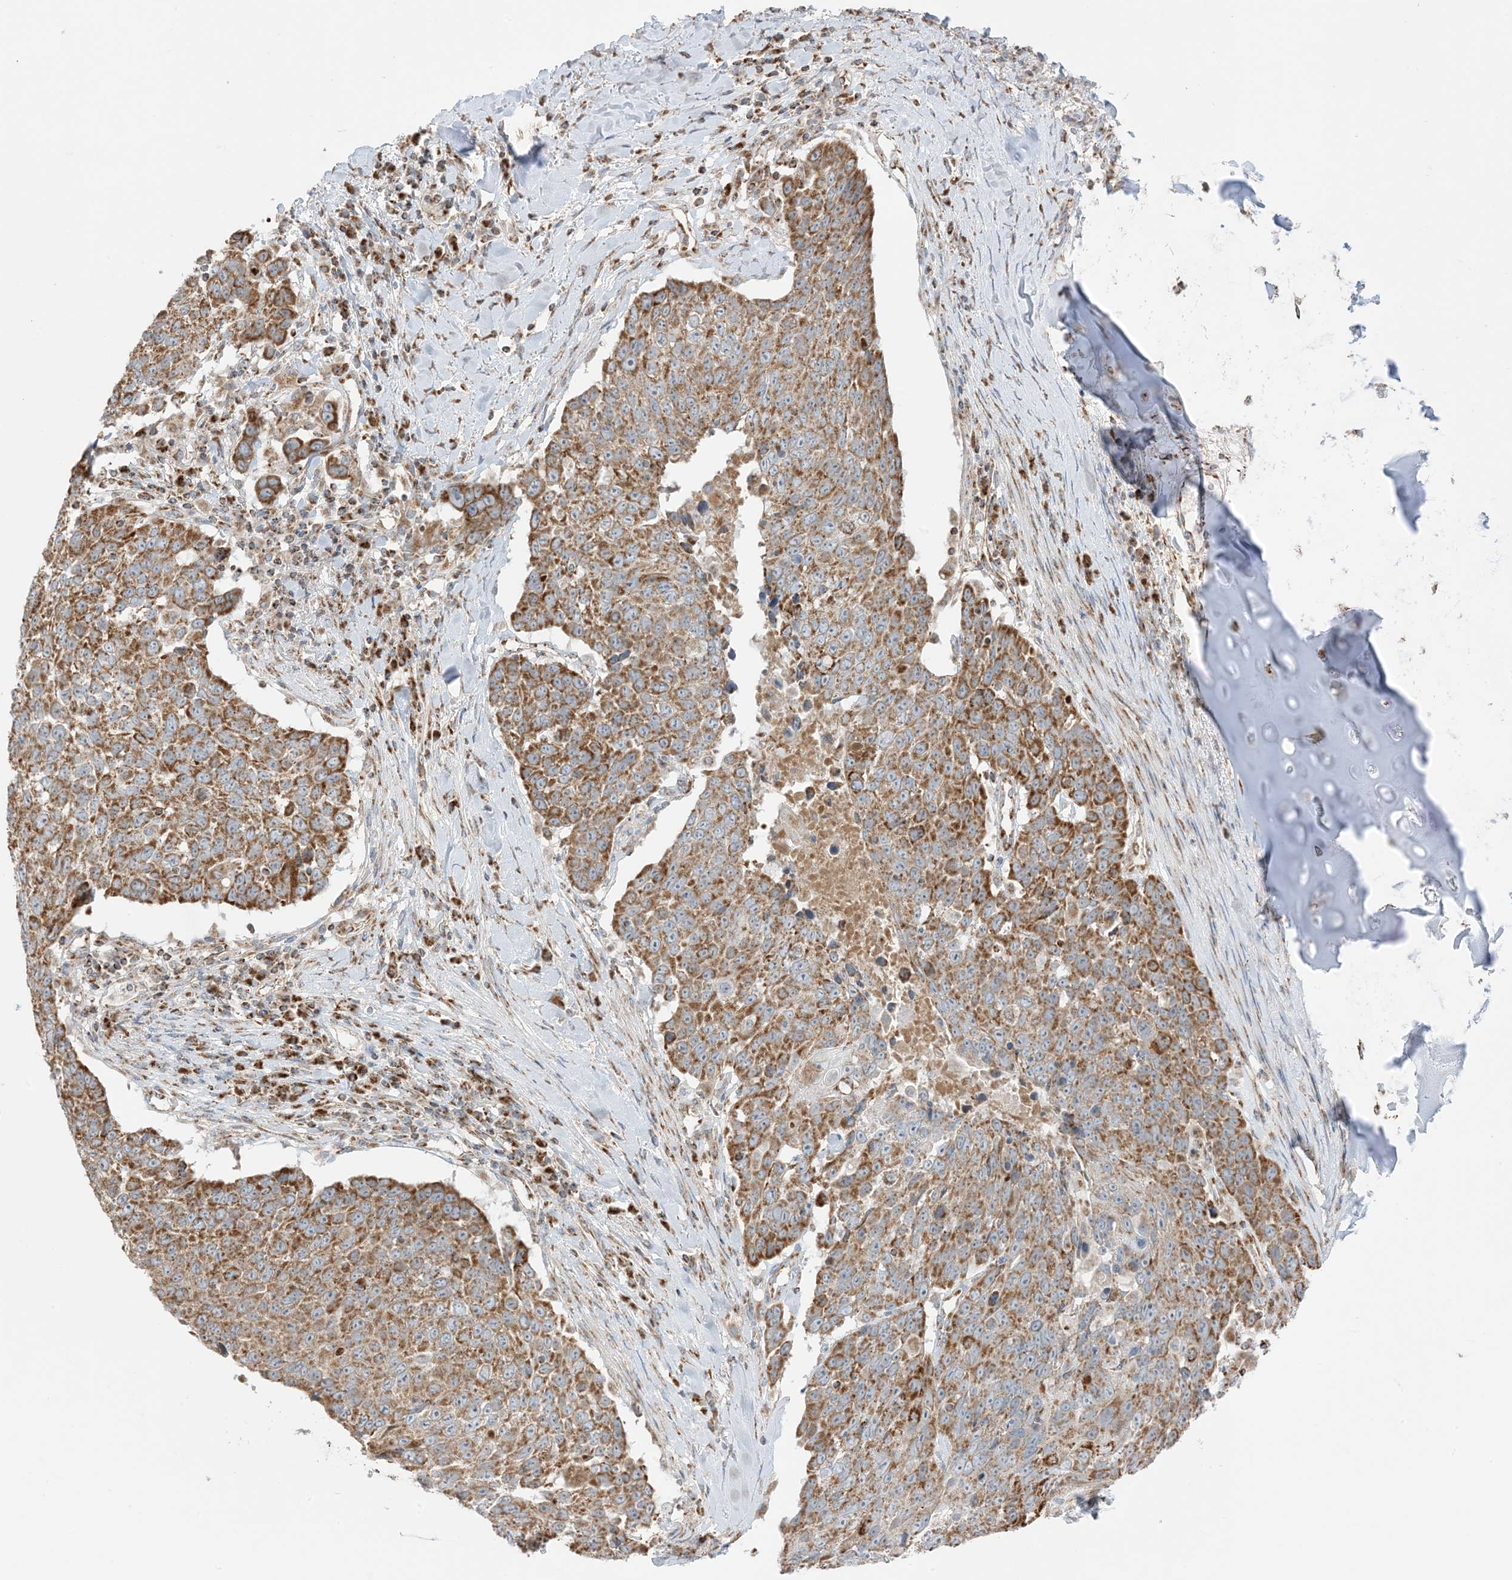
{"staining": {"intensity": "strong", "quantity": ">75%", "location": "cytoplasmic/membranous"}, "tissue": "lung cancer", "cell_type": "Tumor cells", "image_type": "cancer", "snomed": [{"axis": "morphology", "description": "Squamous cell carcinoma, NOS"}, {"axis": "topography", "description": "Lung"}], "caption": "Immunohistochemistry (IHC) staining of squamous cell carcinoma (lung), which shows high levels of strong cytoplasmic/membranous positivity in about >75% of tumor cells indicating strong cytoplasmic/membranous protein staining. The staining was performed using DAB (3,3'-diaminobenzidine) (brown) for protein detection and nuclei were counterstained in hematoxylin (blue).", "gene": "SLC25A12", "patient": {"sex": "male", "age": 66}}